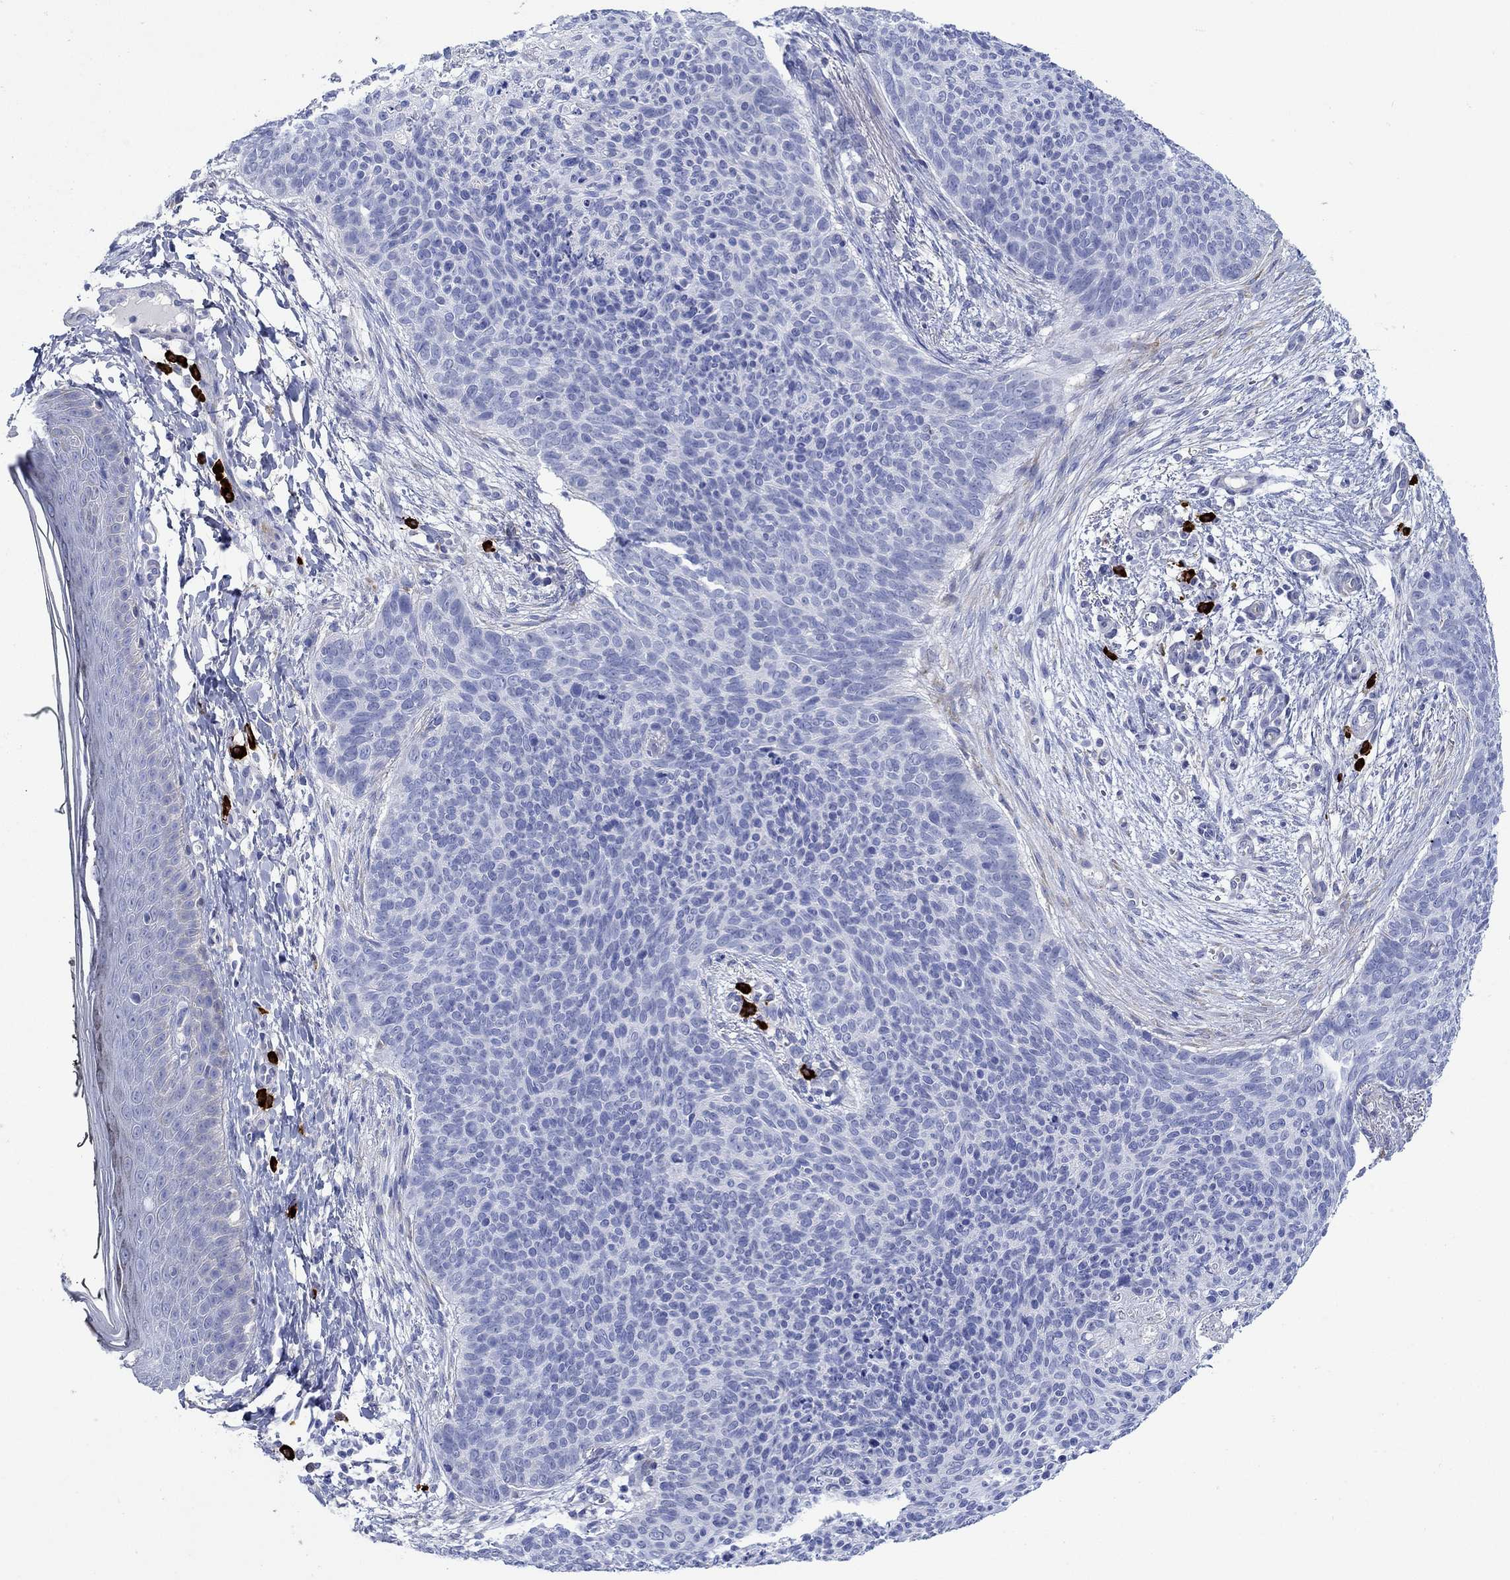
{"staining": {"intensity": "negative", "quantity": "none", "location": "none"}, "tissue": "skin cancer", "cell_type": "Tumor cells", "image_type": "cancer", "snomed": [{"axis": "morphology", "description": "Basal cell carcinoma"}, {"axis": "topography", "description": "Skin"}], "caption": "A high-resolution histopathology image shows immunohistochemistry staining of skin cancer, which shows no significant staining in tumor cells.", "gene": "P2RY6", "patient": {"sex": "male", "age": 64}}